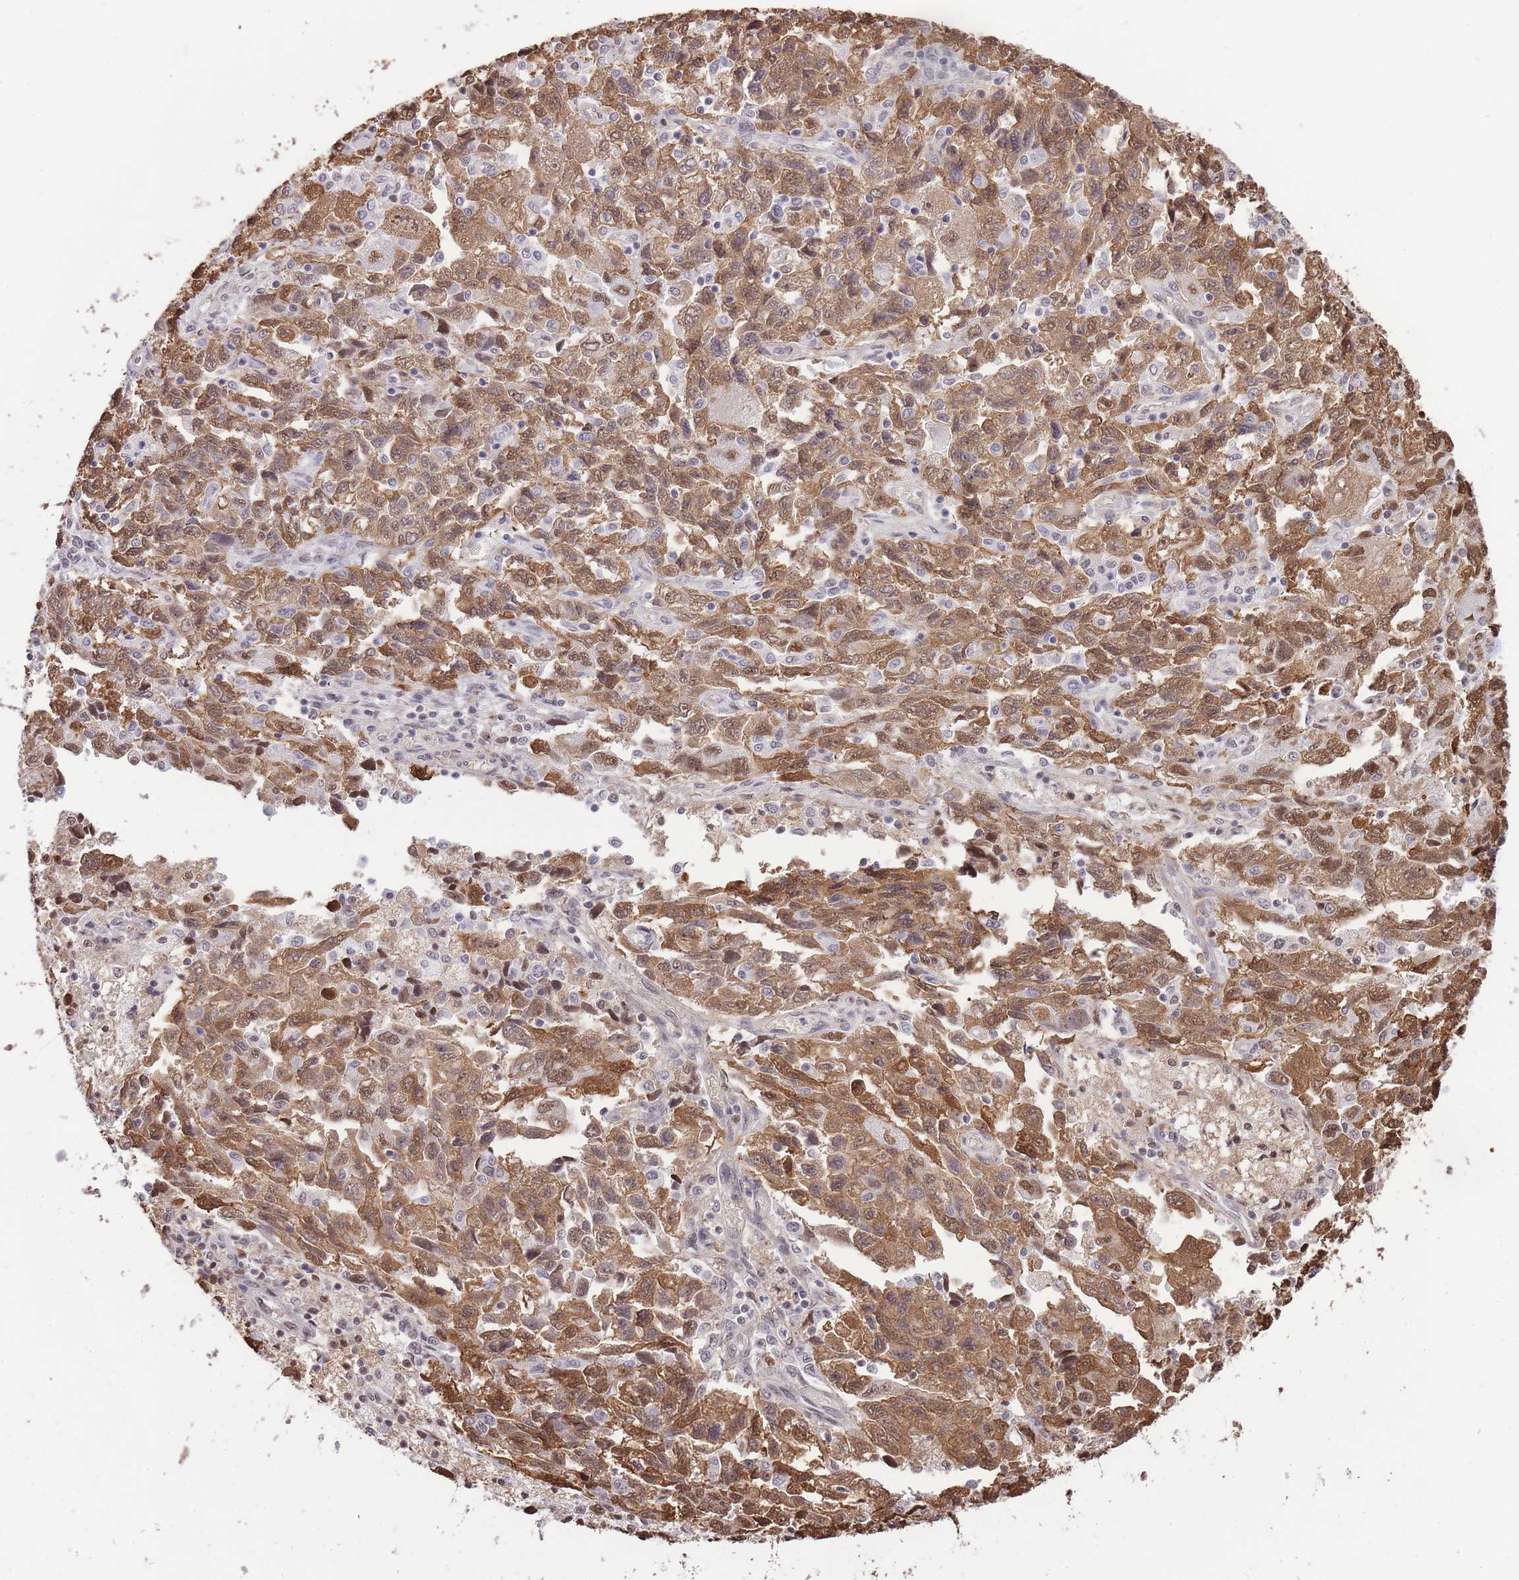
{"staining": {"intensity": "moderate", "quantity": ">75%", "location": "cytoplasmic/membranous,nuclear"}, "tissue": "ovarian cancer", "cell_type": "Tumor cells", "image_type": "cancer", "snomed": [{"axis": "morphology", "description": "Carcinoma, NOS"}, {"axis": "morphology", "description": "Cystadenocarcinoma, serous, NOS"}, {"axis": "topography", "description": "Ovary"}], "caption": "IHC image of human ovarian cancer stained for a protein (brown), which displays medium levels of moderate cytoplasmic/membranous and nuclear positivity in about >75% of tumor cells.", "gene": "EVC2", "patient": {"sex": "female", "age": 69}}